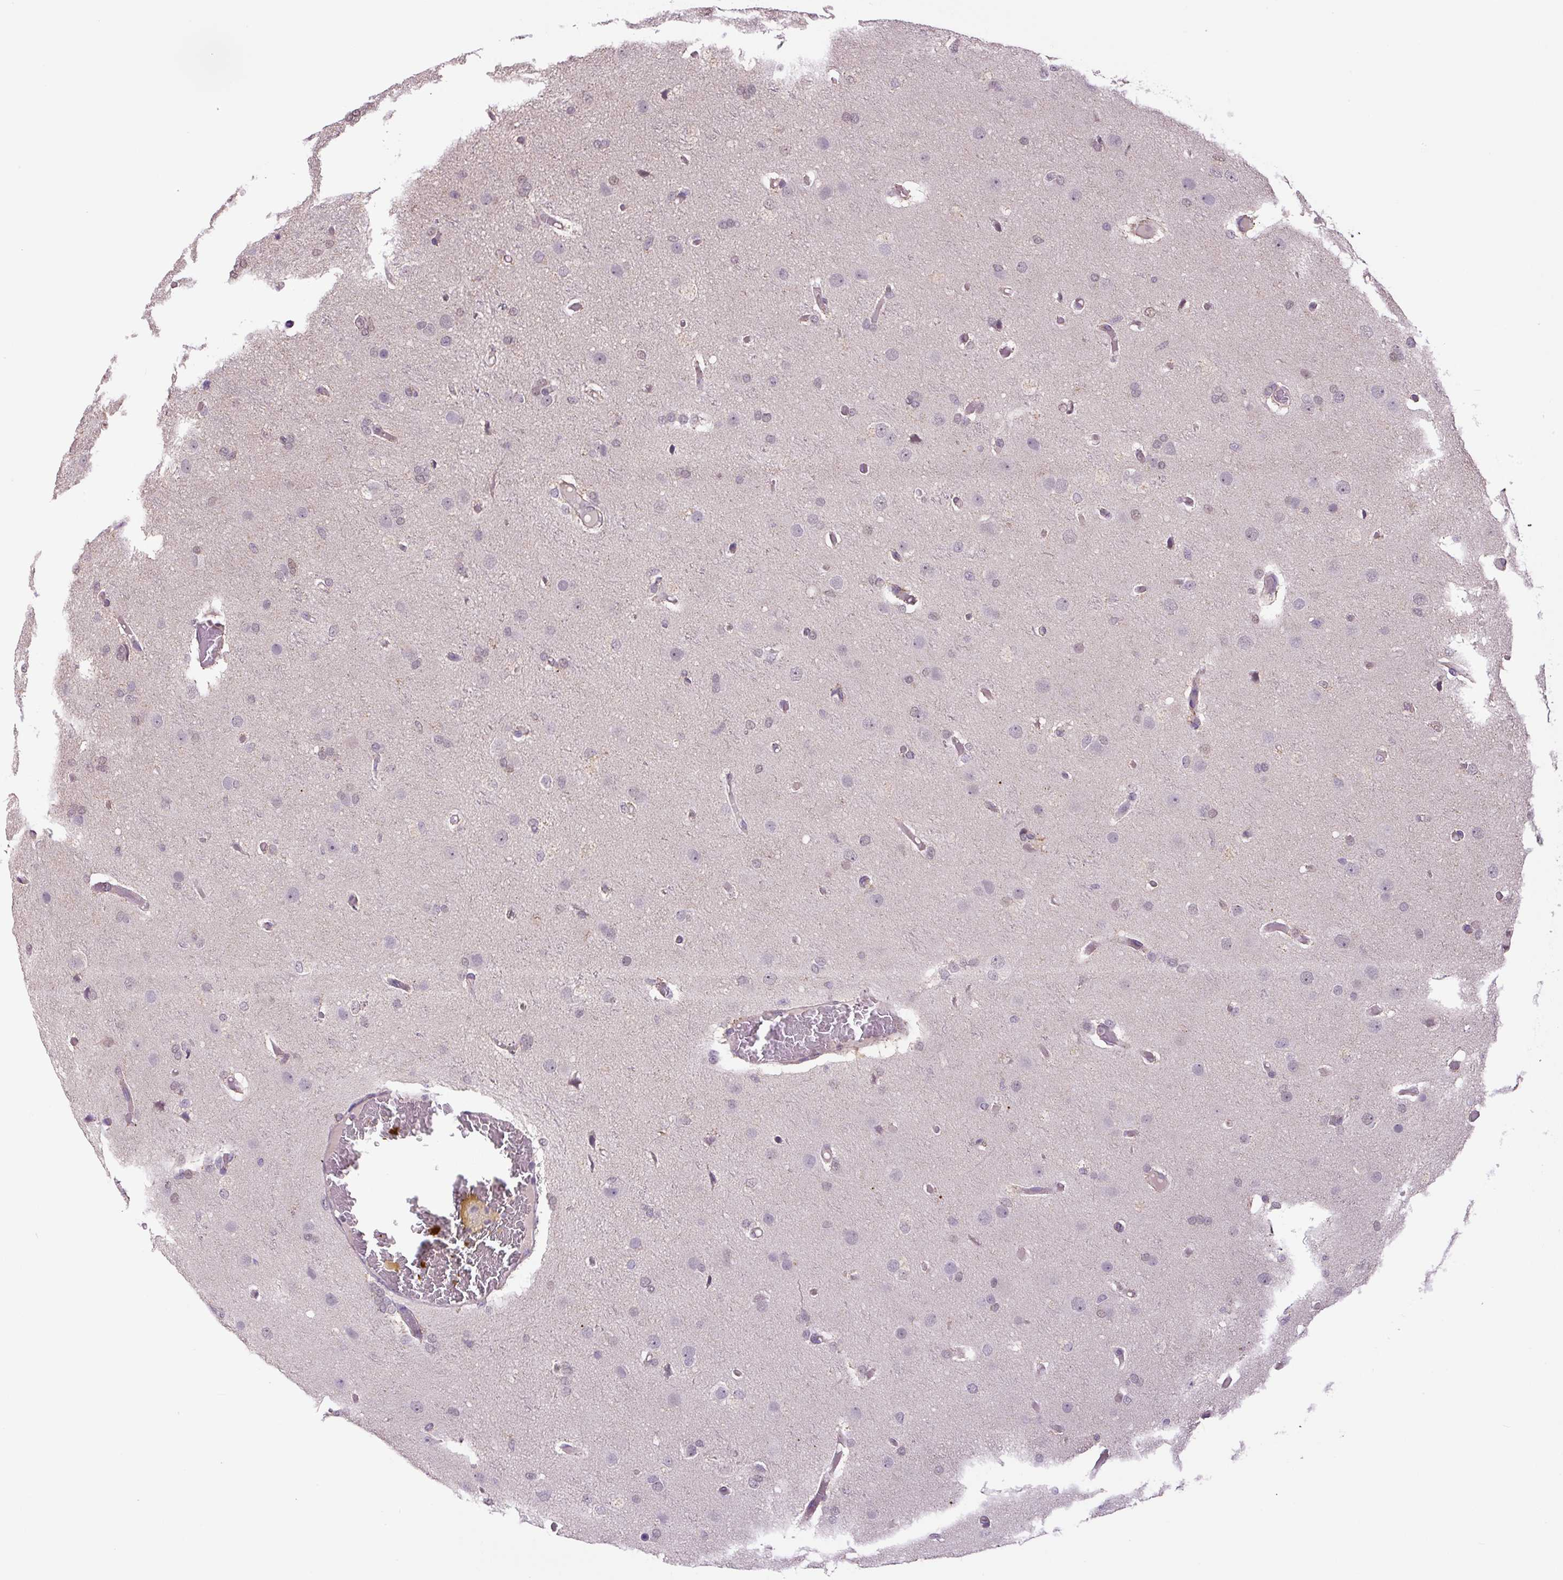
{"staining": {"intensity": "negative", "quantity": "none", "location": "none"}, "tissue": "glioma", "cell_type": "Tumor cells", "image_type": "cancer", "snomed": [{"axis": "morphology", "description": "Glioma, malignant, High grade"}, {"axis": "topography", "description": "Brain"}], "caption": "Photomicrograph shows no protein staining in tumor cells of glioma tissue.", "gene": "SGF29", "patient": {"sex": "female", "age": 74}}